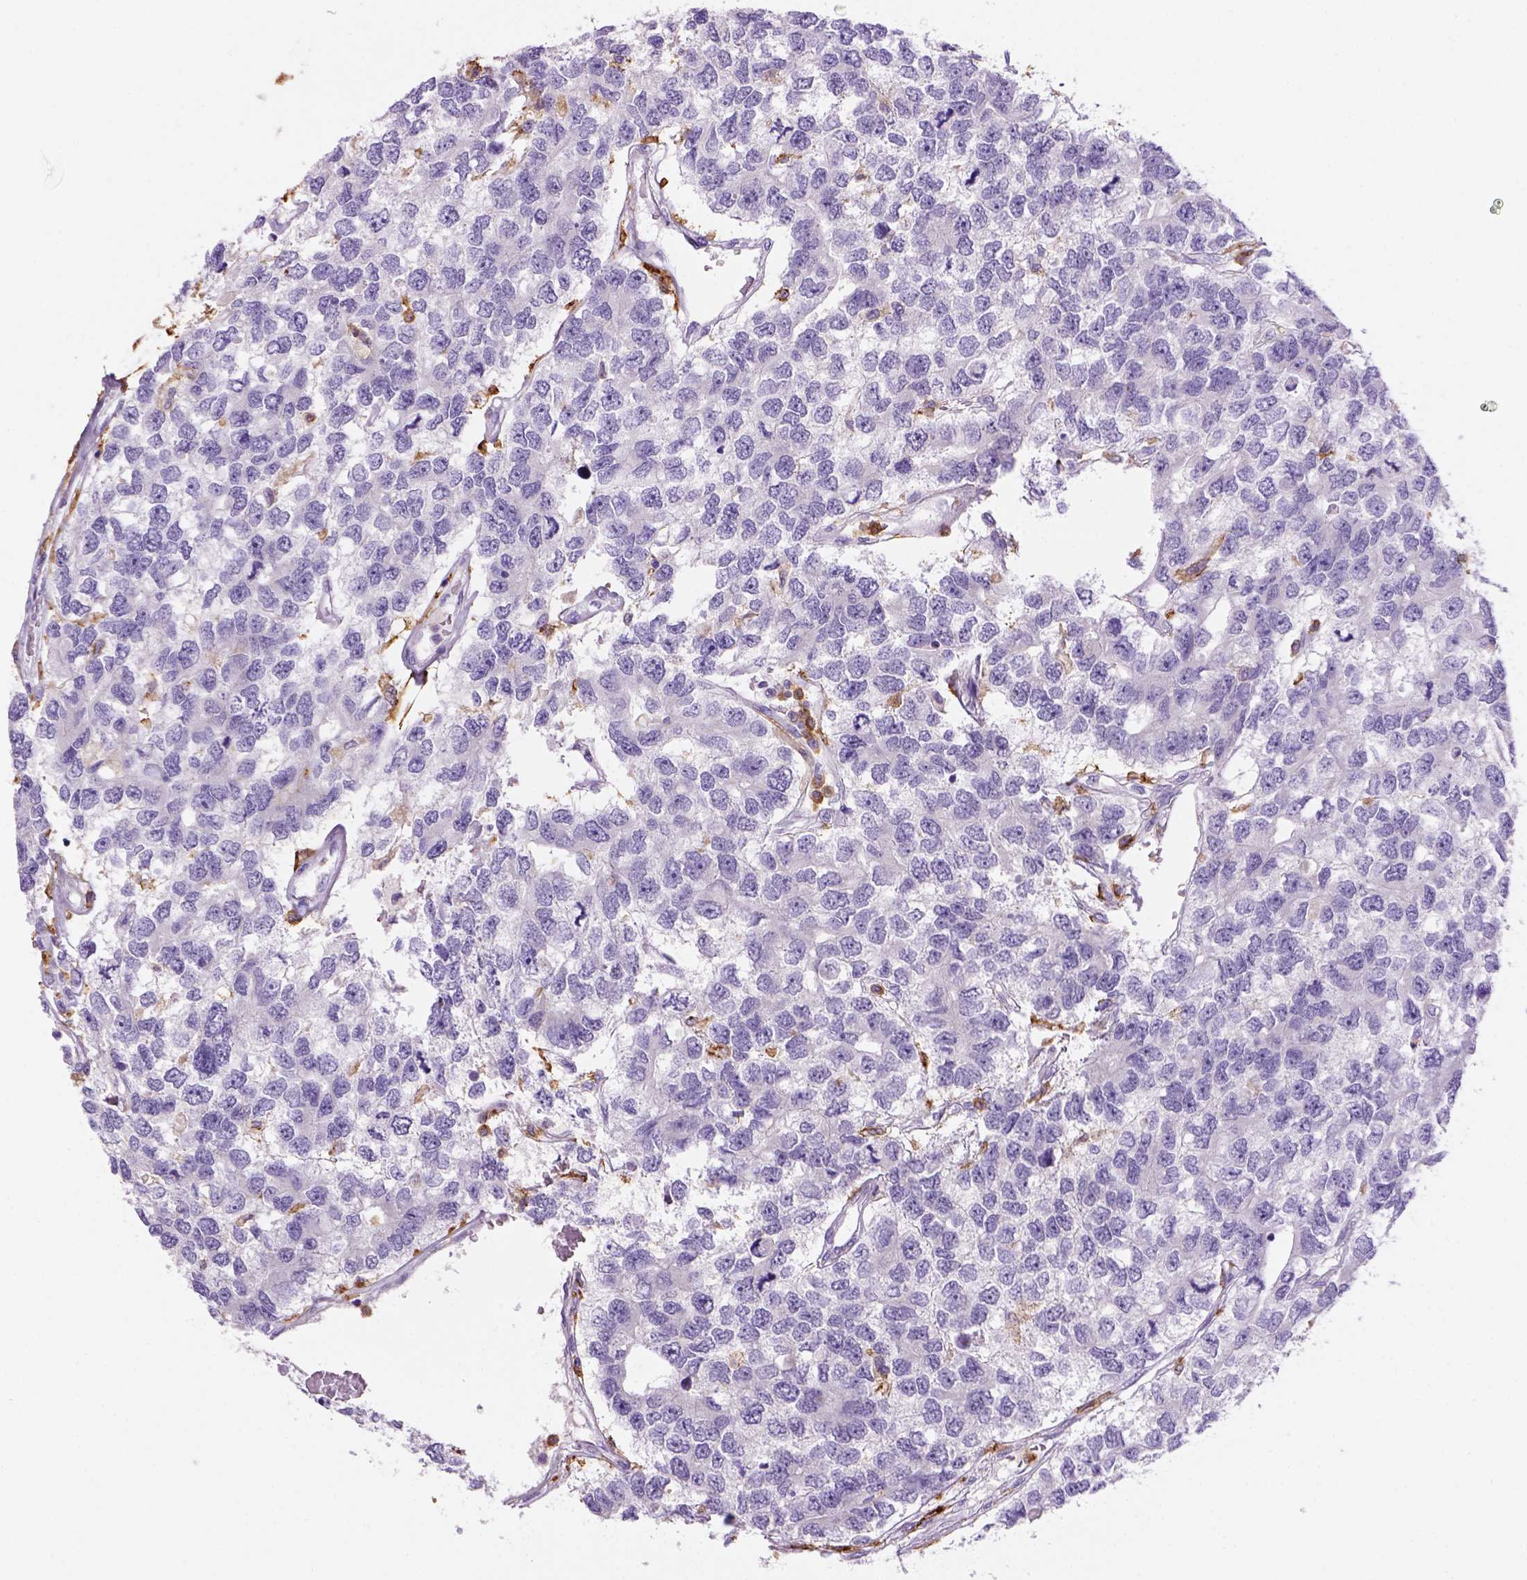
{"staining": {"intensity": "negative", "quantity": "none", "location": "none"}, "tissue": "testis cancer", "cell_type": "Tumor cells", "image_type": "cancer", "snomed": [{"axis": "morphology", "description": "Seminoma, NOS"}, {"axis": "topography", "description": "Testis"}], "caption": "Tumor cells show no significant protein staining in seminoma (testis).", "gene": "CD14", "patient": {"sex": "male", "age": 52}}